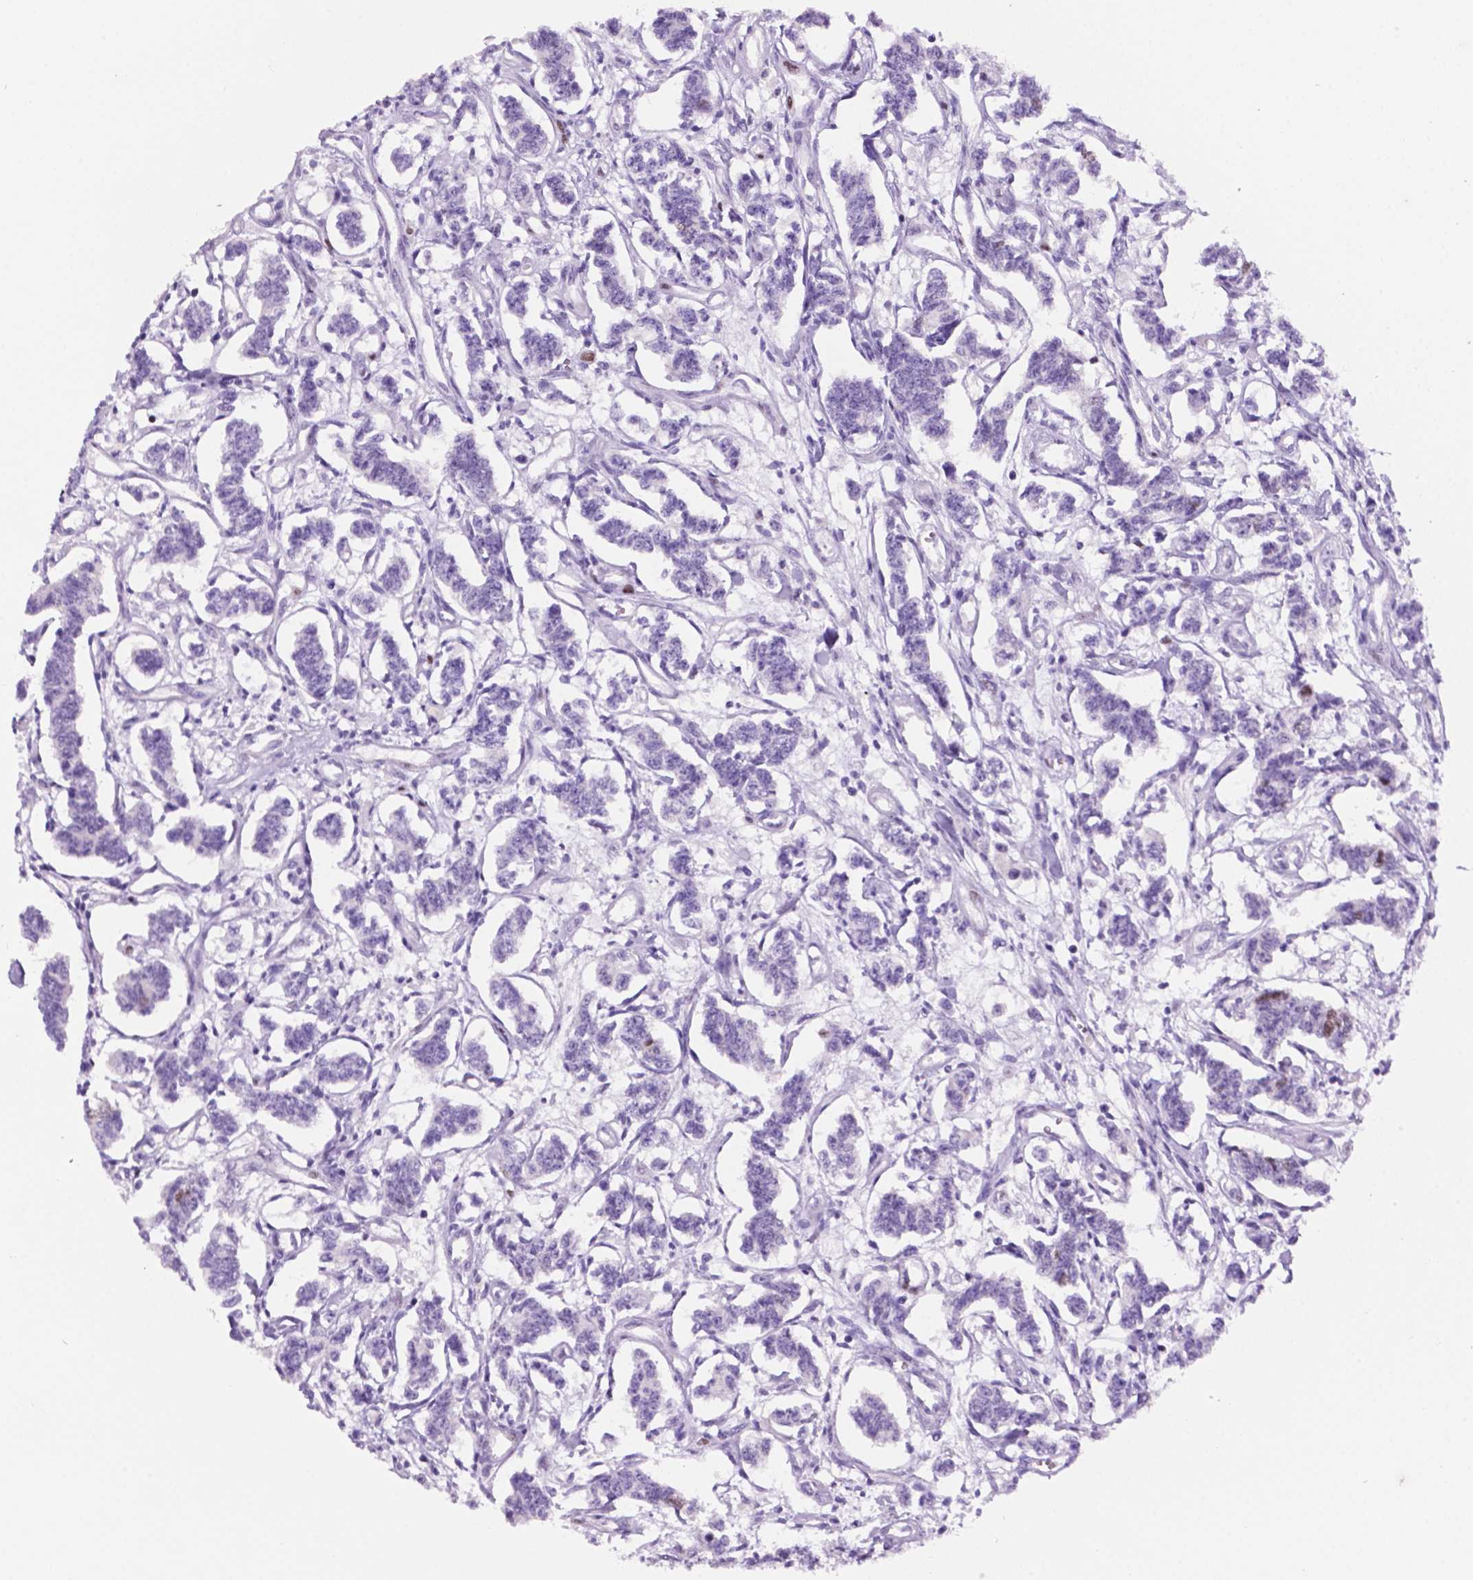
{"staining": {"intensity": "weak", "quantity": "<25%", "location": "nuclear"}, "tissue": "carcinoid", "cell_type": "Tumor cells", "image_type": "cancer", "snomed": [{"axis": "morphology", "description": "Carcinoid, malignant, NOS"}, {"axis": "topography", "description": "Kidney"}], "caption": "Immunohistochemistry micrograph of neoplastic tissue: human carcinoid stained with DAB (3,3'-diaminobenzidine) demonstrates no significant protein positivity in tumor cells.", "gene": "NCAPH2", "patient": {"sex": "female", "age": 41}}